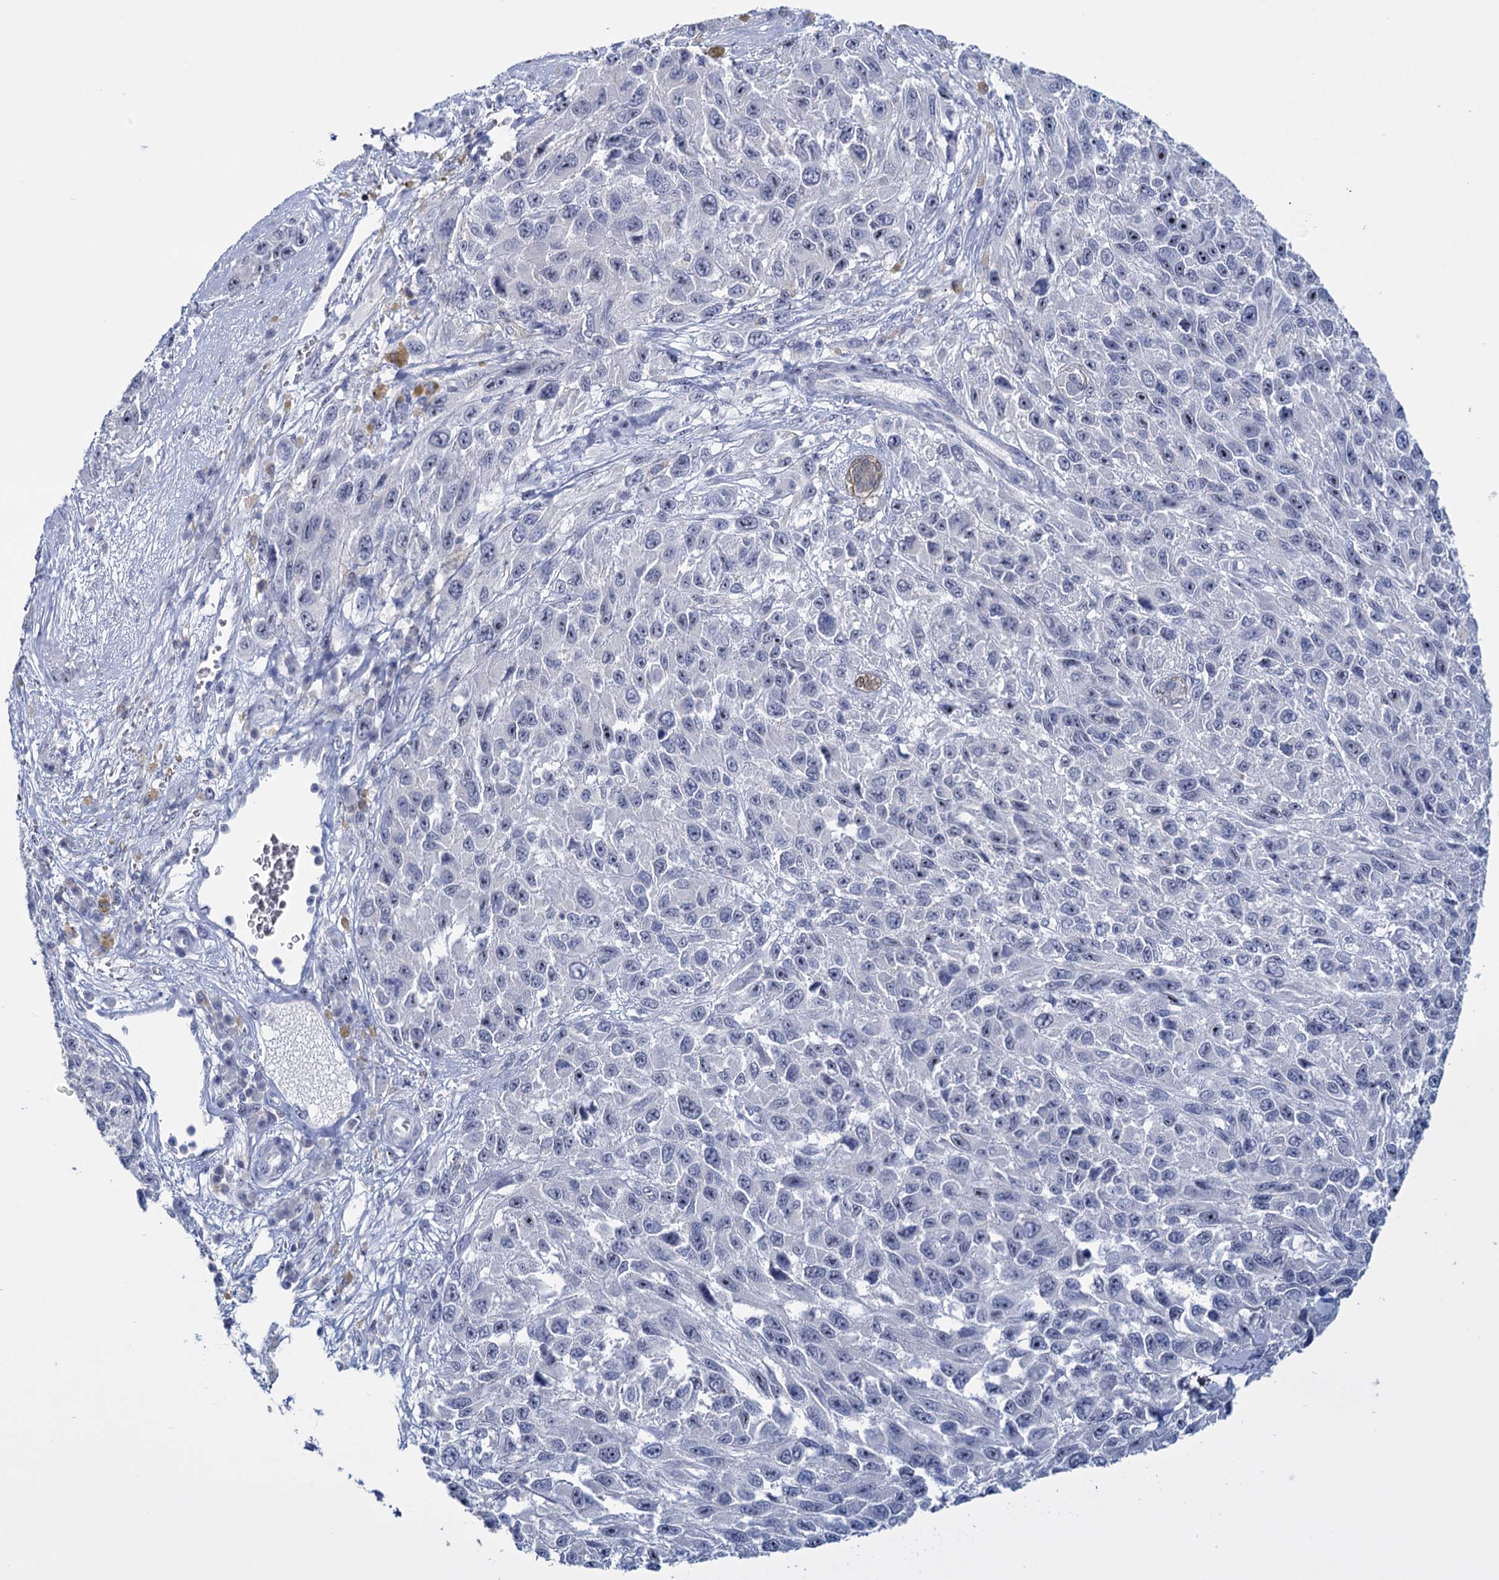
{"staining": {"intensity": "negative", "quantity": "none", "location": "none"}, "tissue": "melanoma", "cell_type": "Tumor cells", "image_type": "cancer", "snomed": [{"axis": "morphology", "description": "Normal tissue, NOS"}, {"axis": "morphology", "description": "Malignant melanoma, NOS"}, {"axis": "topography", "description": "Skin"}], "caption": "Photomicrograph shows no significant protein staining in tumor cells of malignant melanoma.", "gene": "SFN", "patient": {"sex": "female", "age": 96}}